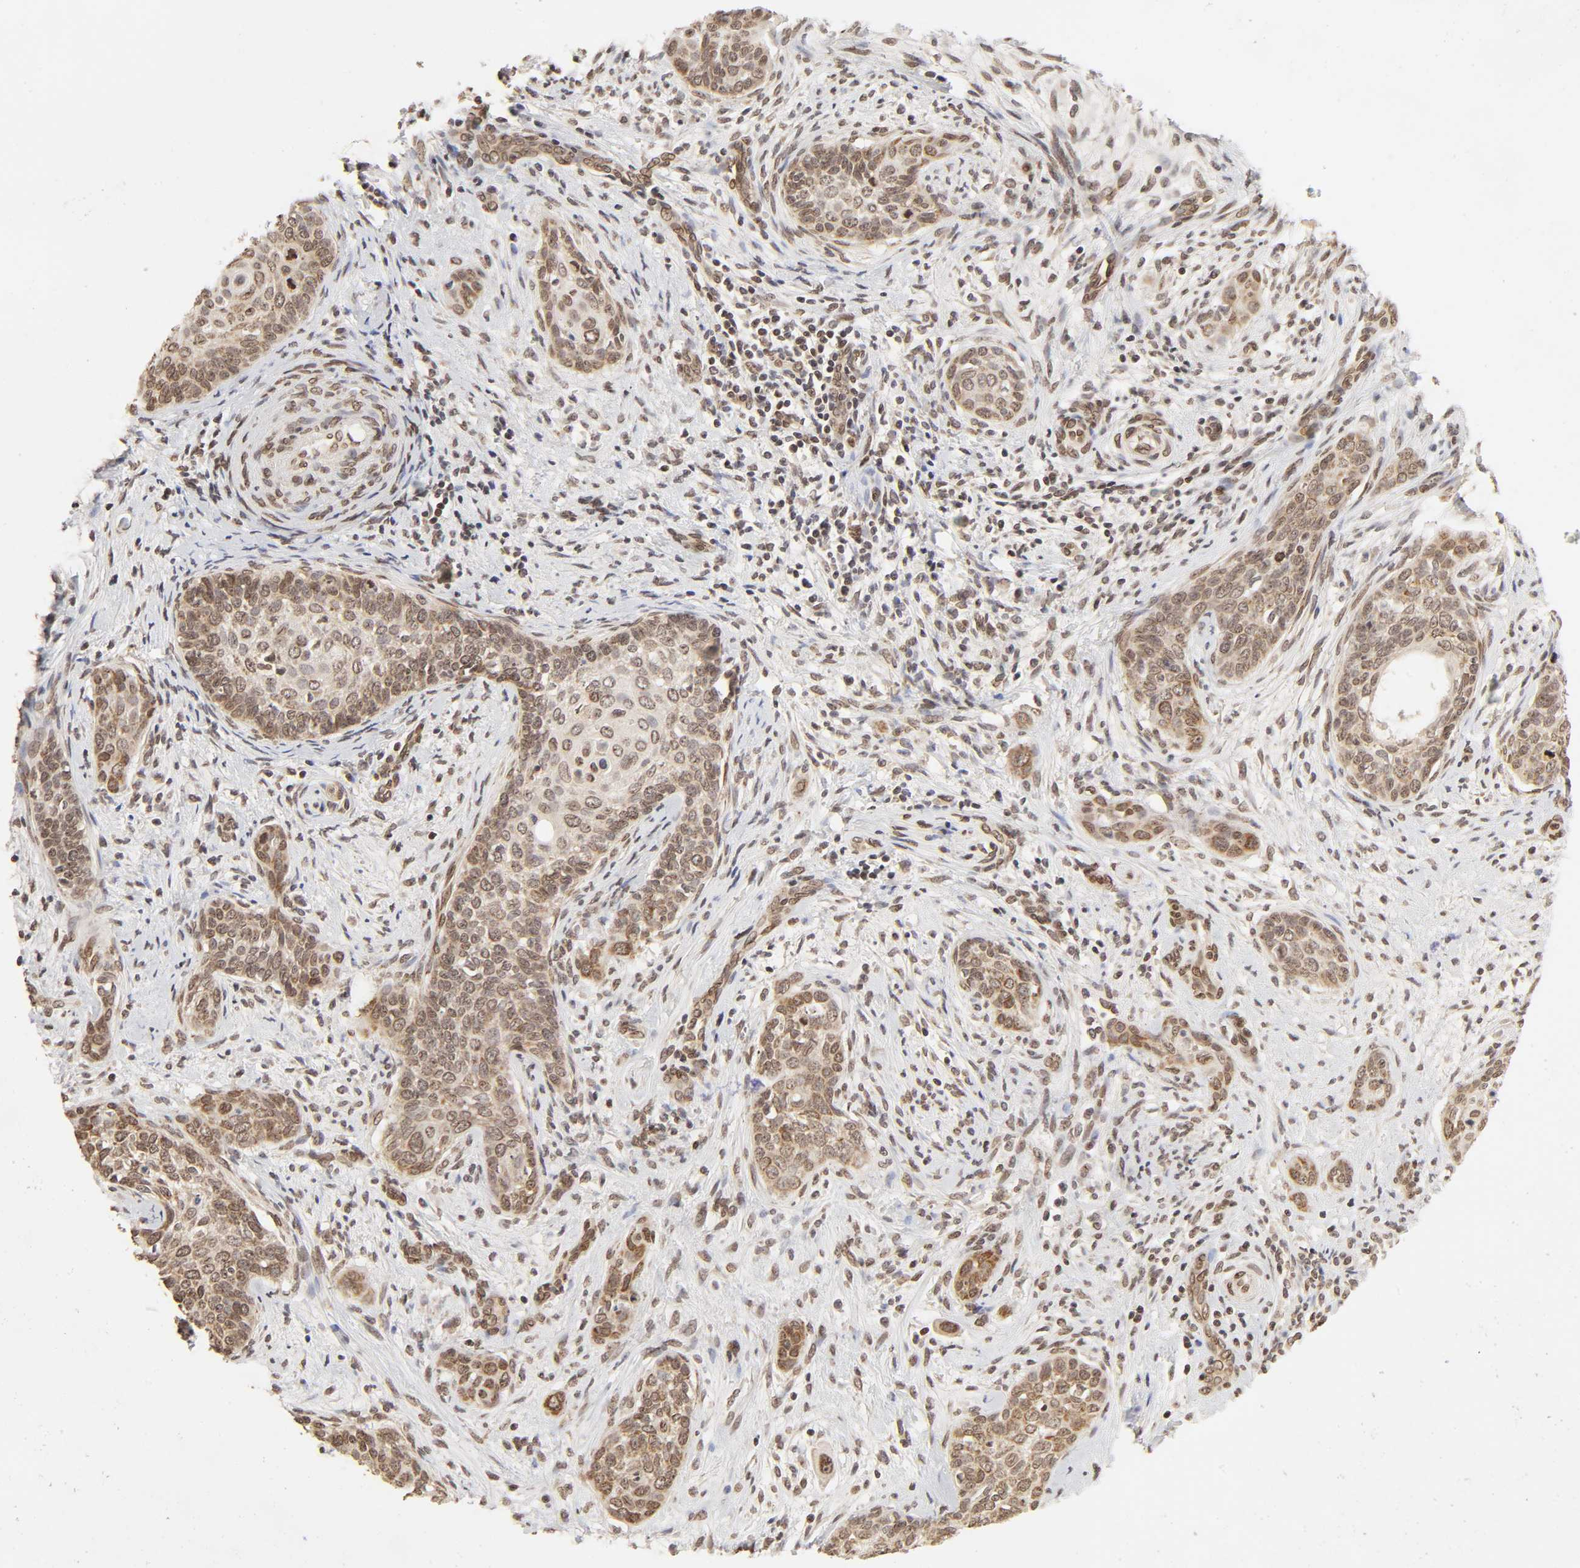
{"staining": {"intensity": "moderate", "quantity": ">75%", "location": "cytoplasmic/membranous,nuclear"}, "tissue": "cervical cancer", "cell_type": "Tumor cells", "image_type": "cancer", "snomed": [{"axis": "morphology", "description": "Squamous cell carcinoma, NOS"}, {"axis": "topography", "description": "Cervix"}], "caption": "Immunohistochemistry histopathology image of human cervical cancer stained for a protein (brown), which reveals medium levels of moderate cytoplasmic/membranous and nuclear positivity in about >75% of tumor cells.", "gene": "MLLT6", "patient": {"sex": "female", "age": 33}}